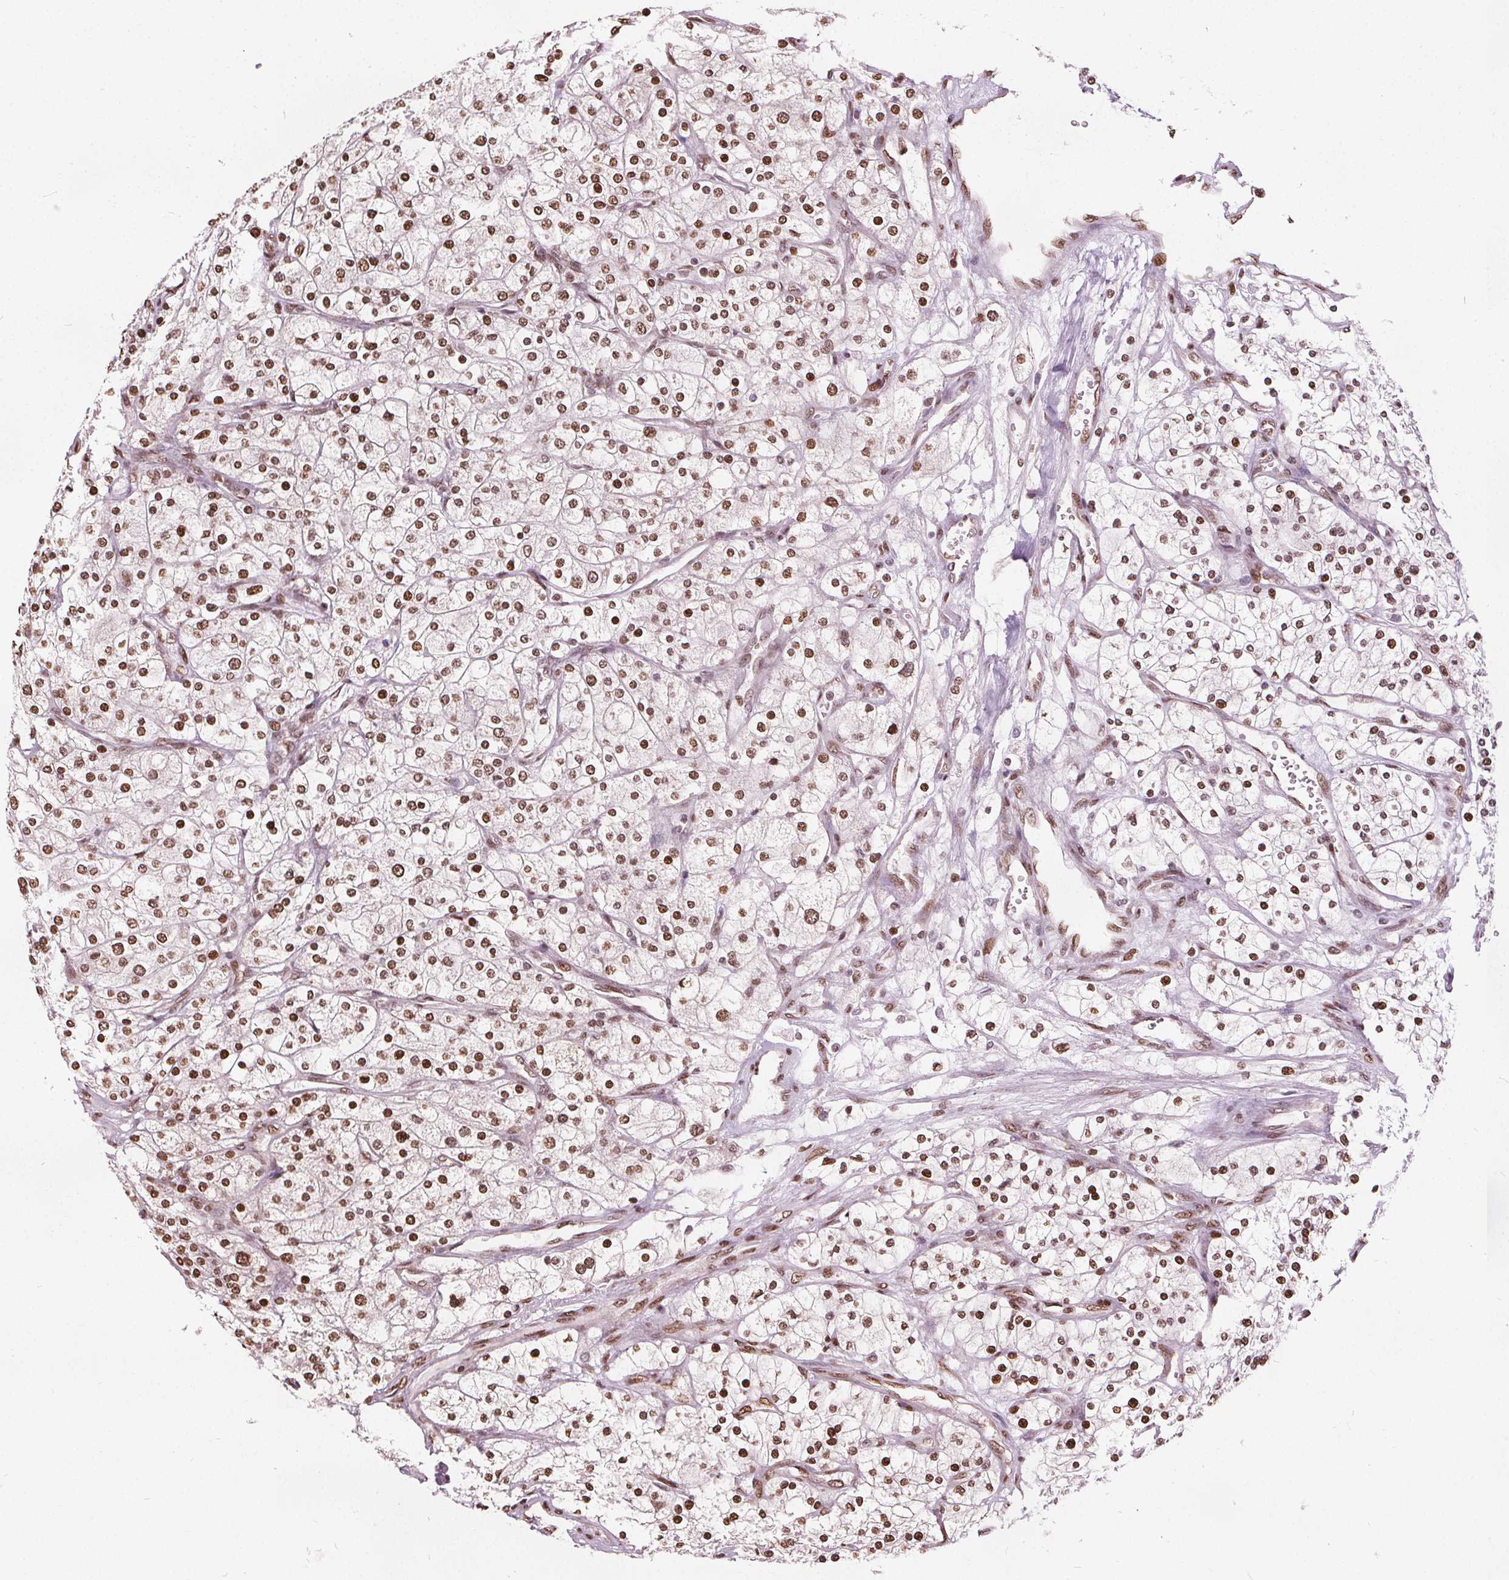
{"staining": {"intensity": "moderate", "quantity": "25%-75%", "location": "nuclear"}, "tissue": "renal cancer", "cell_type": "Tumor cells", "image_type": "cancer", "snomed": [{"axis": "morphology", "description": "Adenocarcinoma, NOS"}, {"axis": "topography", "description": "Kidney"}], "caption": "The immunohistochemical stain highlights moderate nuclear positivity in tumor cells of renal adenocarcinoma tissue. The staining is performed using DAB (3,3'-diaminobenzidine) brown chromogen to label protein expression. The nuclei are counter-stained blue using hematoxylin.", "gene": "ISLR2", "patient": {"sex": "male", "age": 80}}